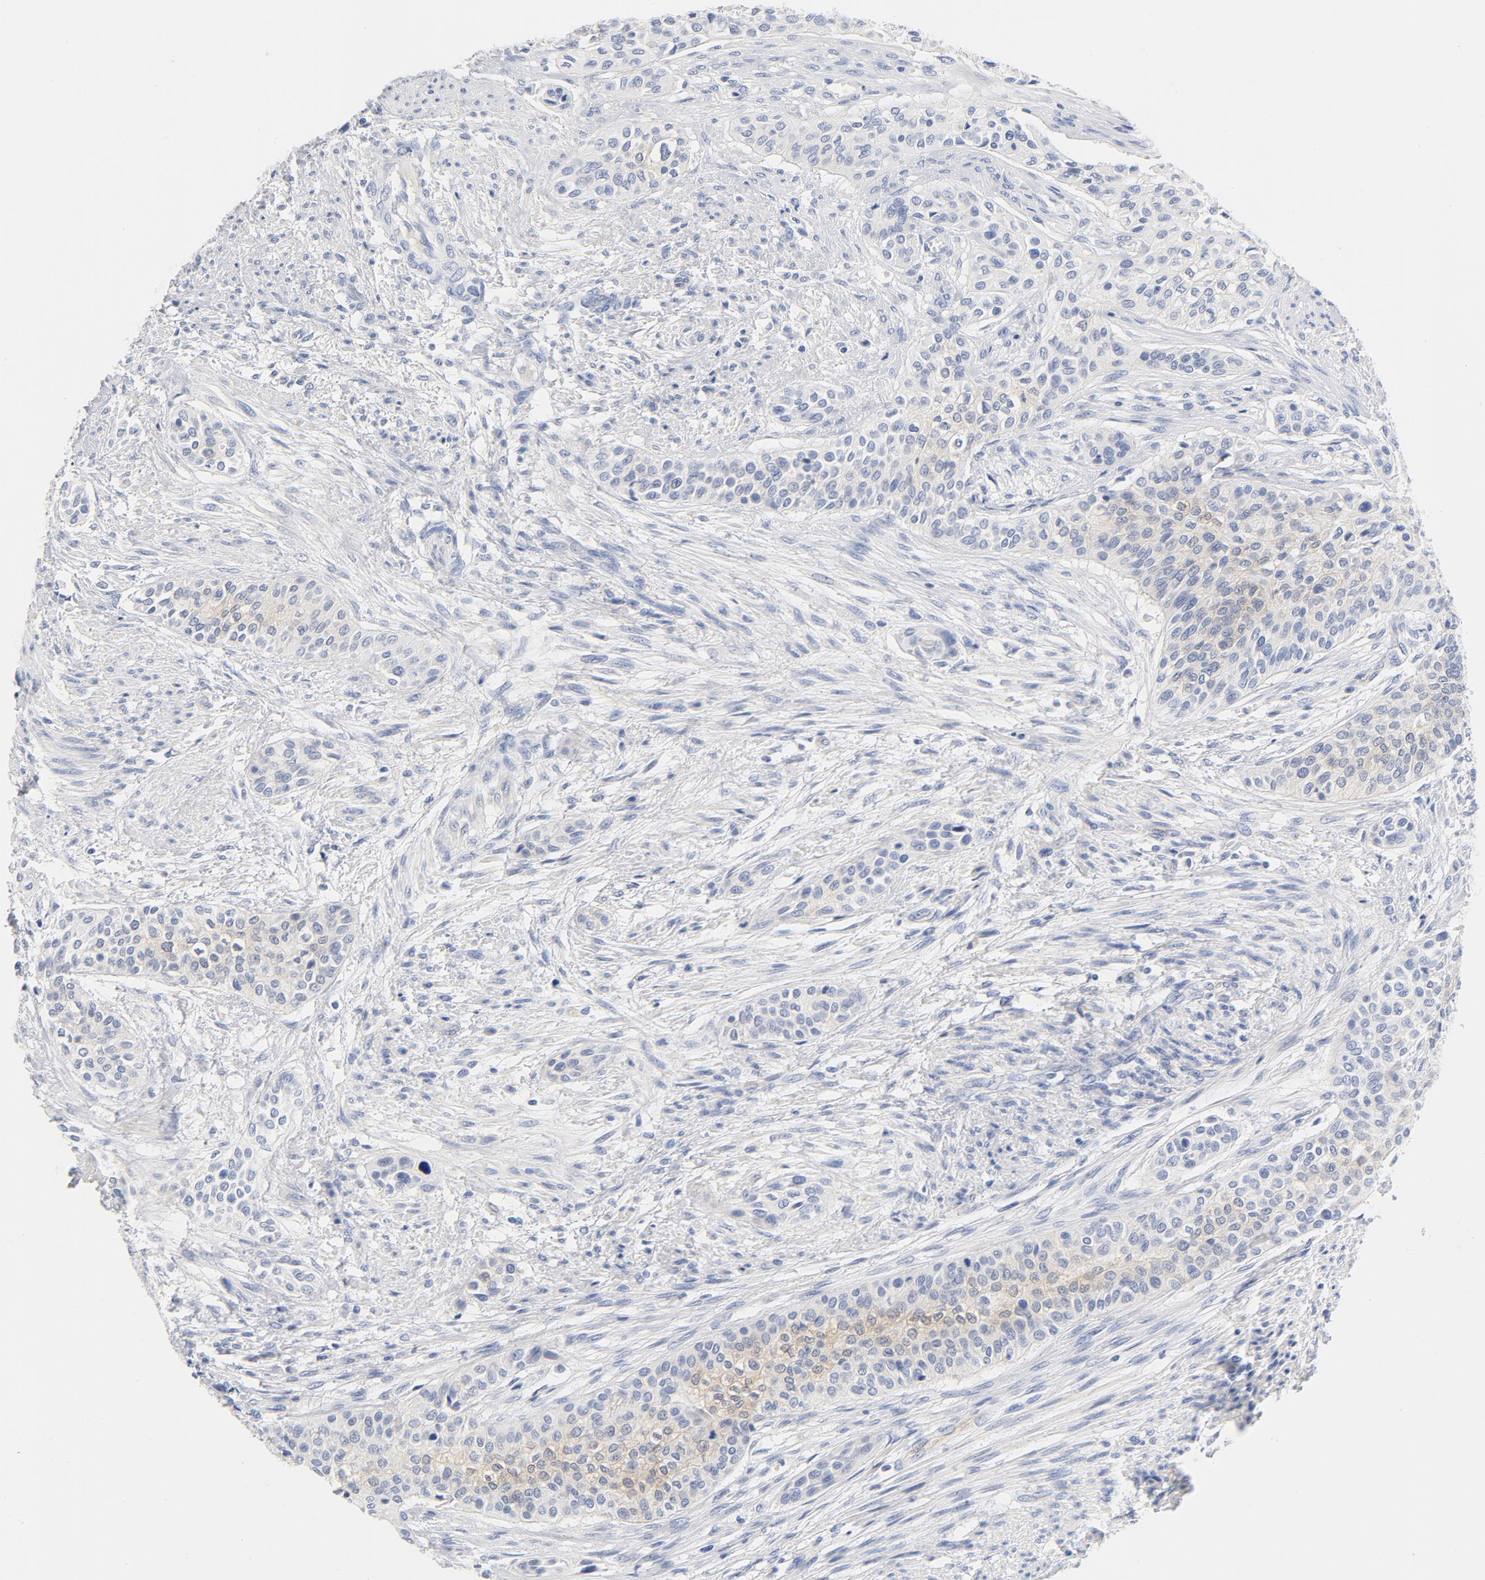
{"staining": {"intensity": "weak", "quantity": "25%-75%", "location": "cytoplasmic/membranous"}, "tissue": "urothelial cancer", "cell_type": "Tumor cells", "image_type": "cancer", "snomed": [{"axis": "morphology", "description": "Urothelial carcinoma, High grade"}, {"axis": "topography", "description": "Urinary bladder"}], "caption": "Protein expression analysis of human urothelial cancer reveals weak cytoplasmic/membranous positivity in about 25%-75% of tumor cells.", "gene": "HOMER1", "patient": {"sex": "male", "age": 74}}